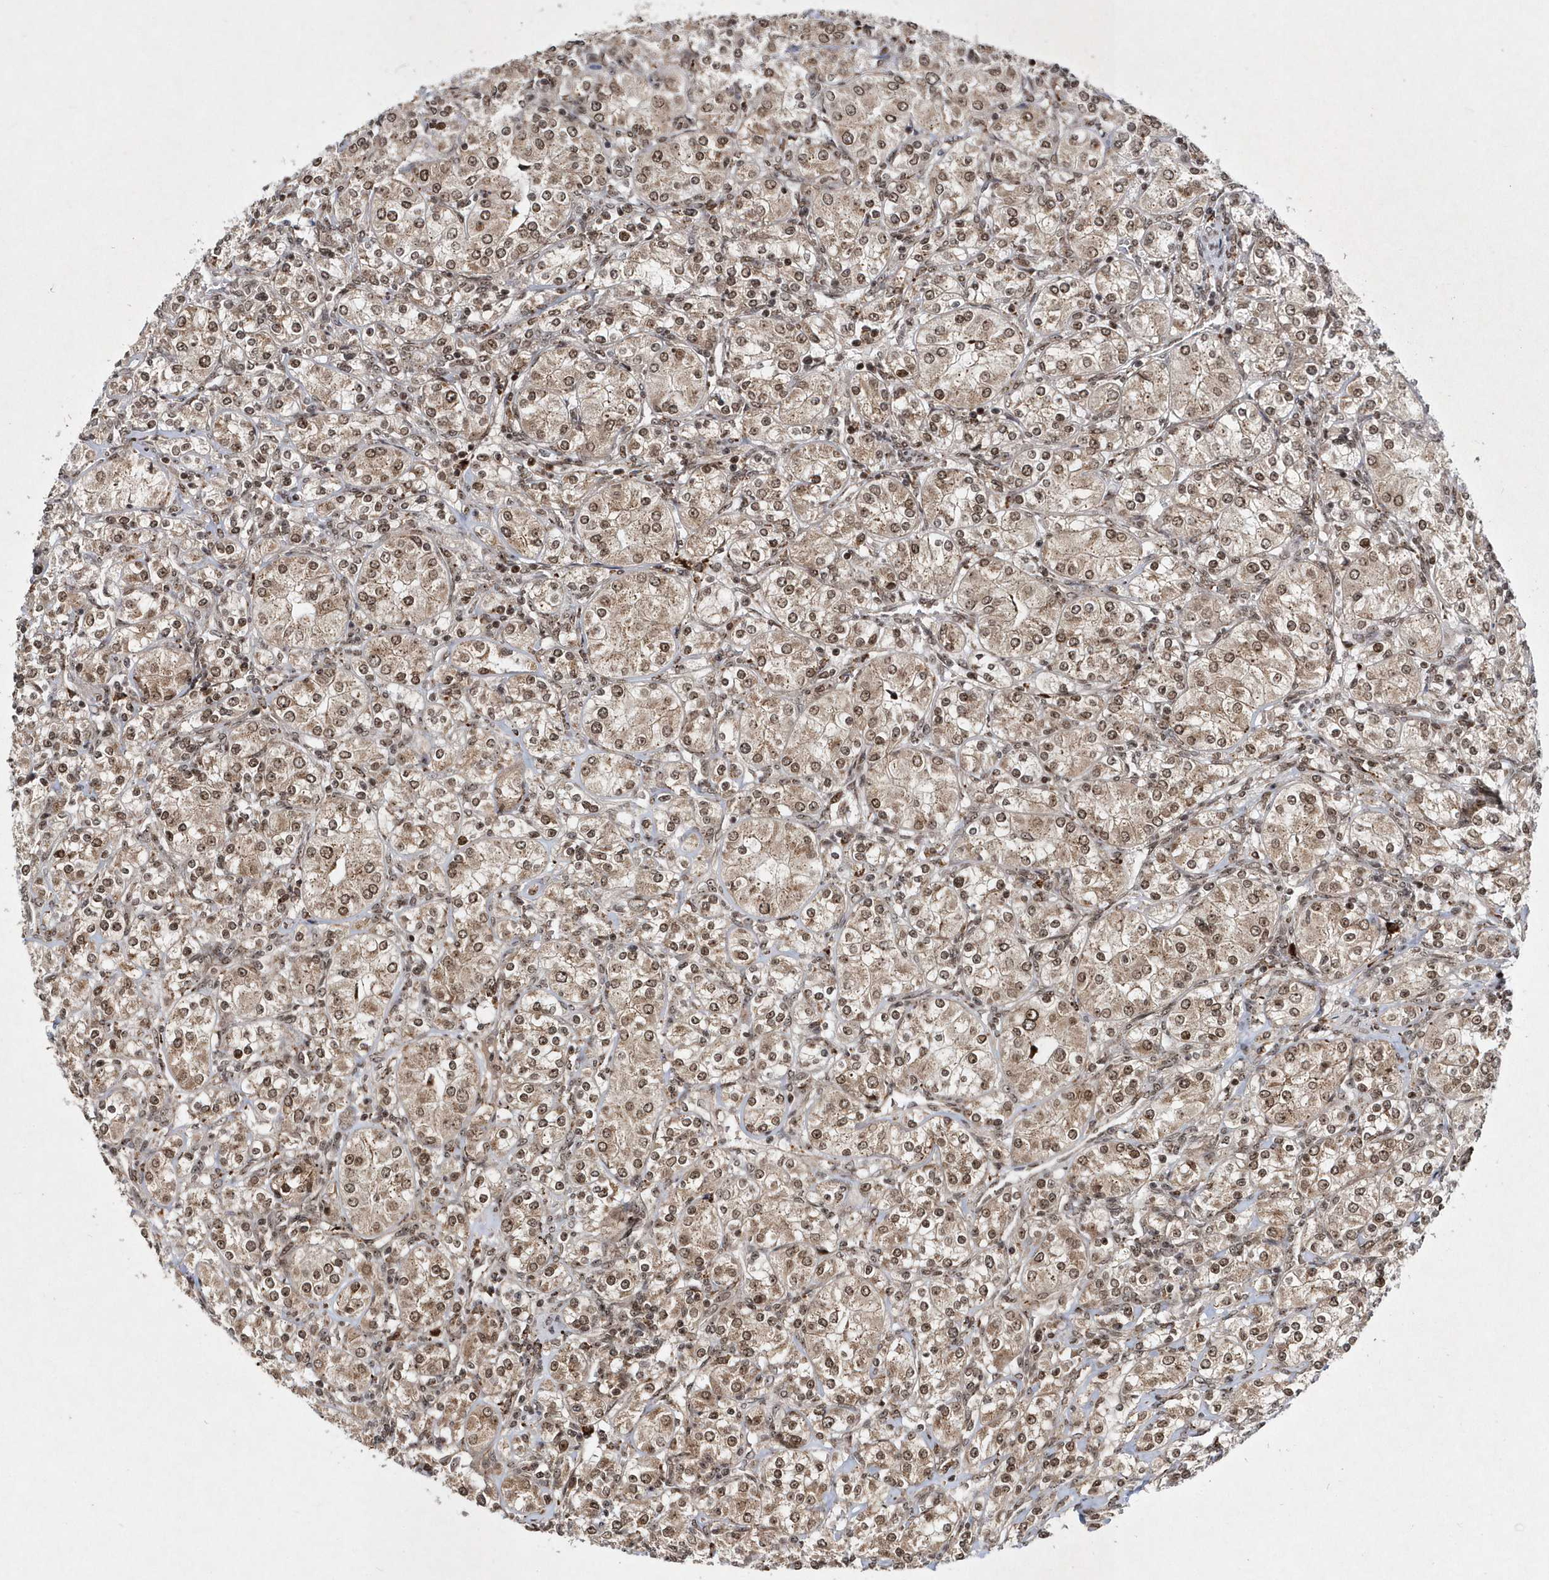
{"staining": {"intensity": "weak", "quantity": ">75%", "location": "cytoplasmic/membranous,nuclear"}, "tissue": "renal cancer", "cell_type": "Tumor cells", "image_type": "cancer", "snomed": [{"axis": "morphology", "description": "Adenocarcinoma, NOS"}, {"axis": "topography", "description": "Kidney"}], "caption": "Weak cytoplasmic/membranous and nuclear positivity for a protein is seen in about >75% of tumor cells of renal cancer using immunohistochemistry.", "gene": "SOWAHB", "patient": {"sex": "male", "age": 77}}